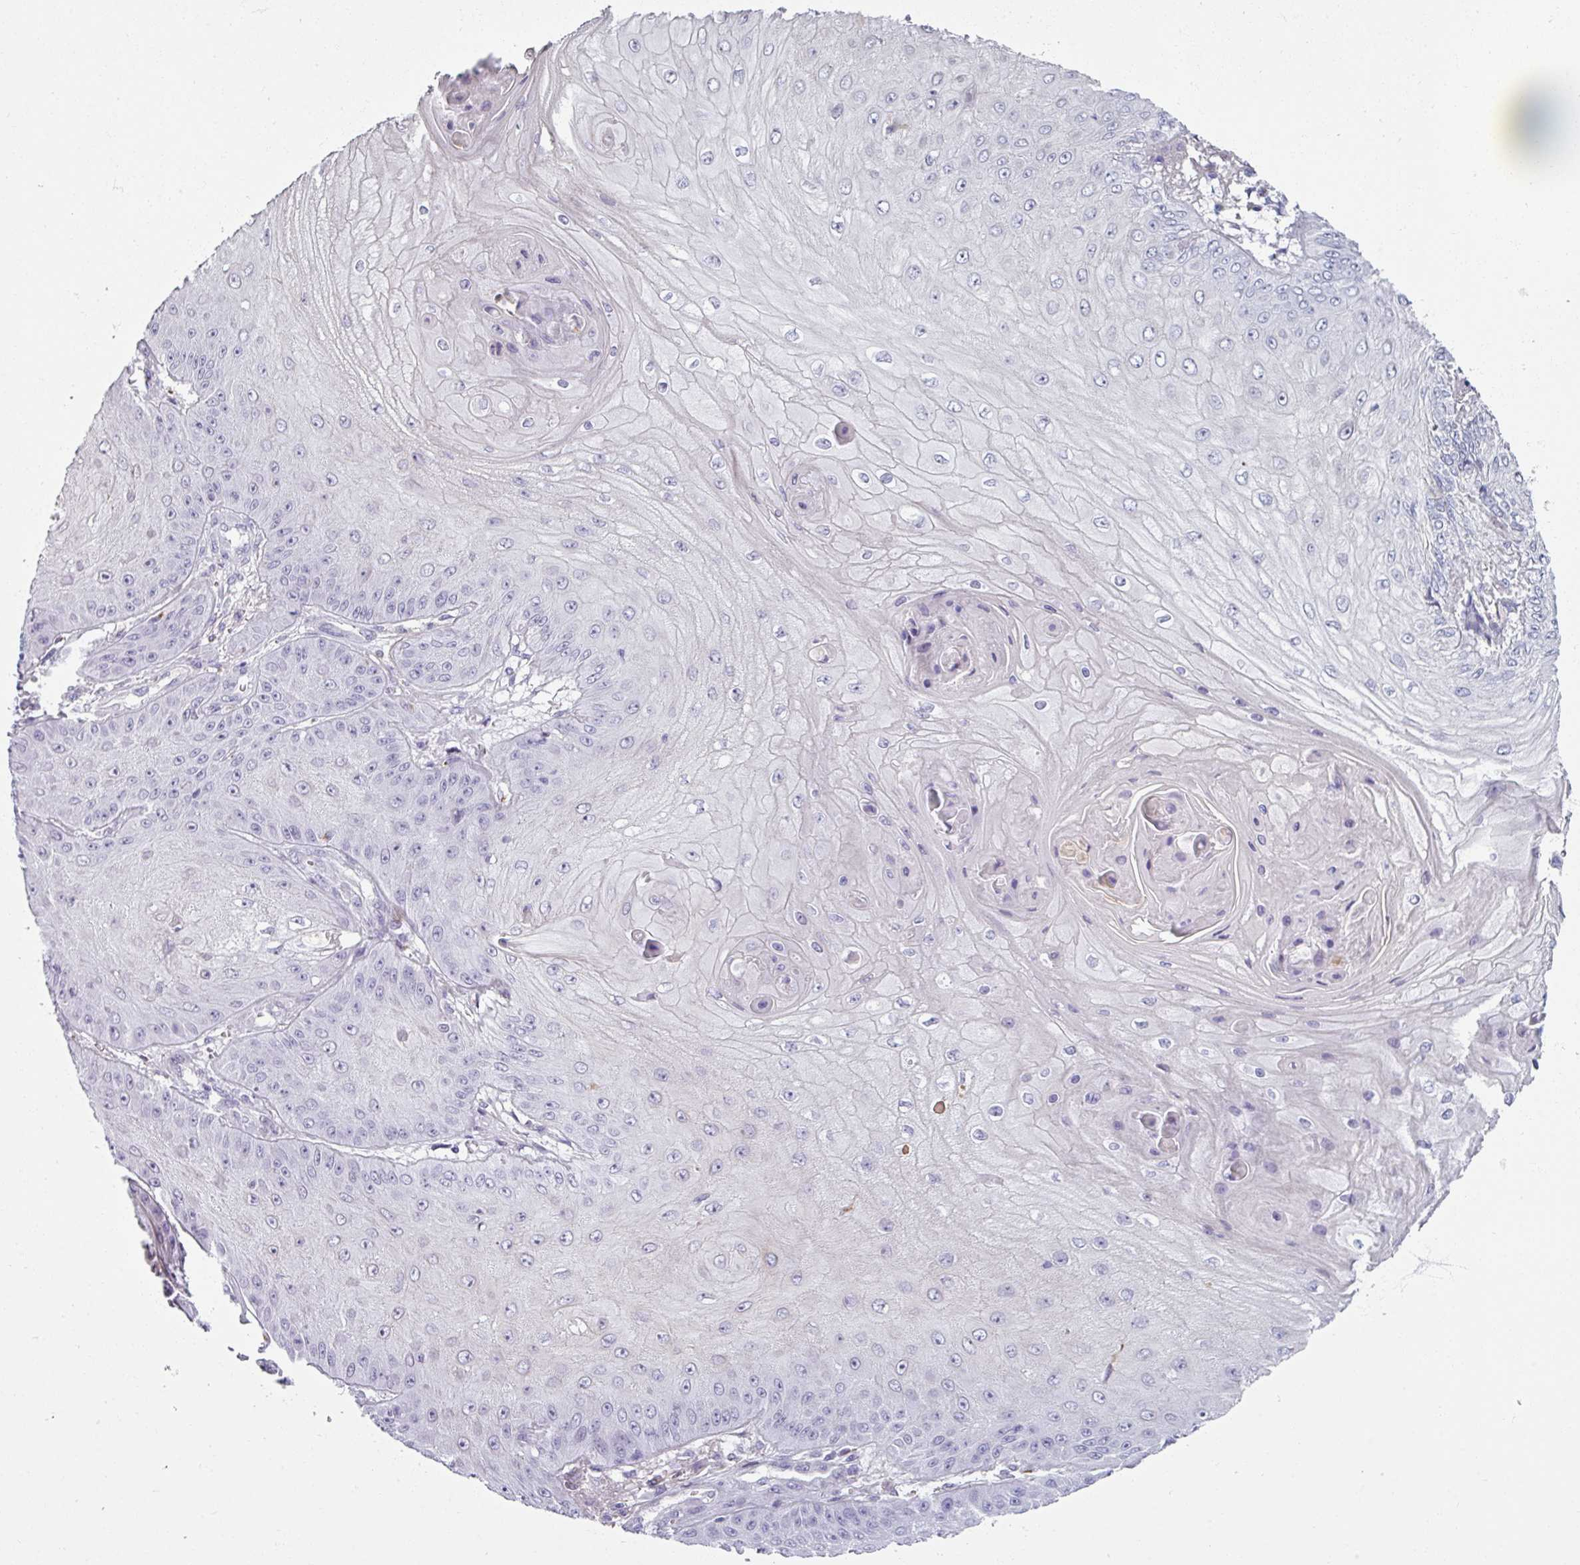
{"staining": {"intensity": "negative", "quantity": "none", "location": "none"}, "tissue": "skin cancer", "cell_type": "Tumor cells", "image_type": "cancer", "snomed": [{"axis": "morphology", "description": "Squamous cell carcinoma, NOS"}, {"axis": "topography", "description": "Skin"}], "caption": "The photomicrograph exhibits no staining of tumor cells in skin cancer (squamous cell carcinoma).", "gene": "SPESP1", "patient": {"sex": "male", "age": 70}}